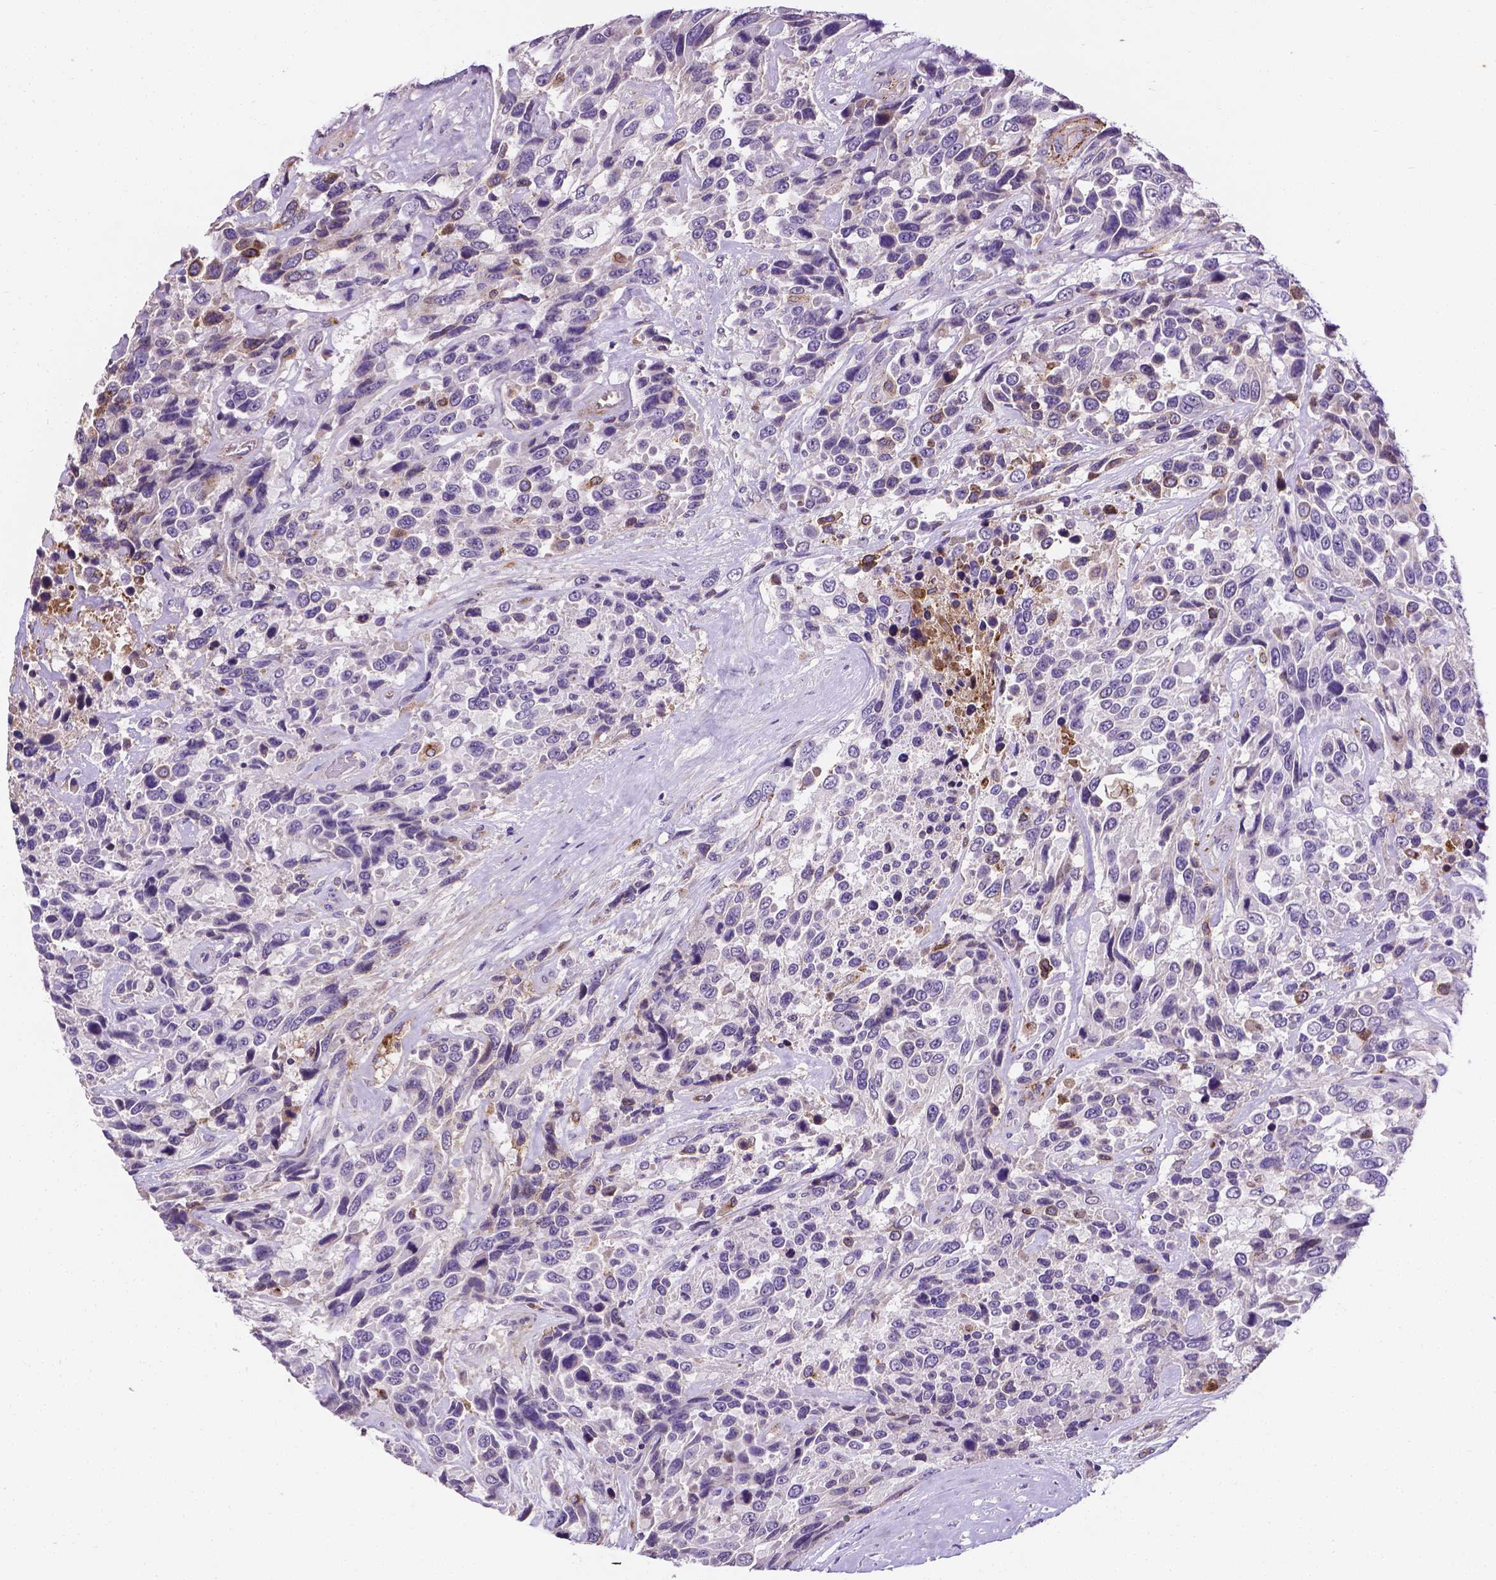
{"staining": {"intensity": "moderate", "quantity": "<25%", "location": "cytoplasmic/membranous"}, "tissue": "urothelial cancer", "cell_type": "Tumor cells", "image_type": "cancer", "snomed": [{"axis": "morphology", "description": "Urothelial carcinoma, High grade"}, {"axis": "topography", "description": "Urinary bladder"}], "caption": "Protein expression analysis of urothelial carcinoma (high-grade) exhibits moderate cytoplasmic/membranous expression in about <25% of tumor cells.", "gene": "APOE", "patient": {"sex": "female", "age": 70}}